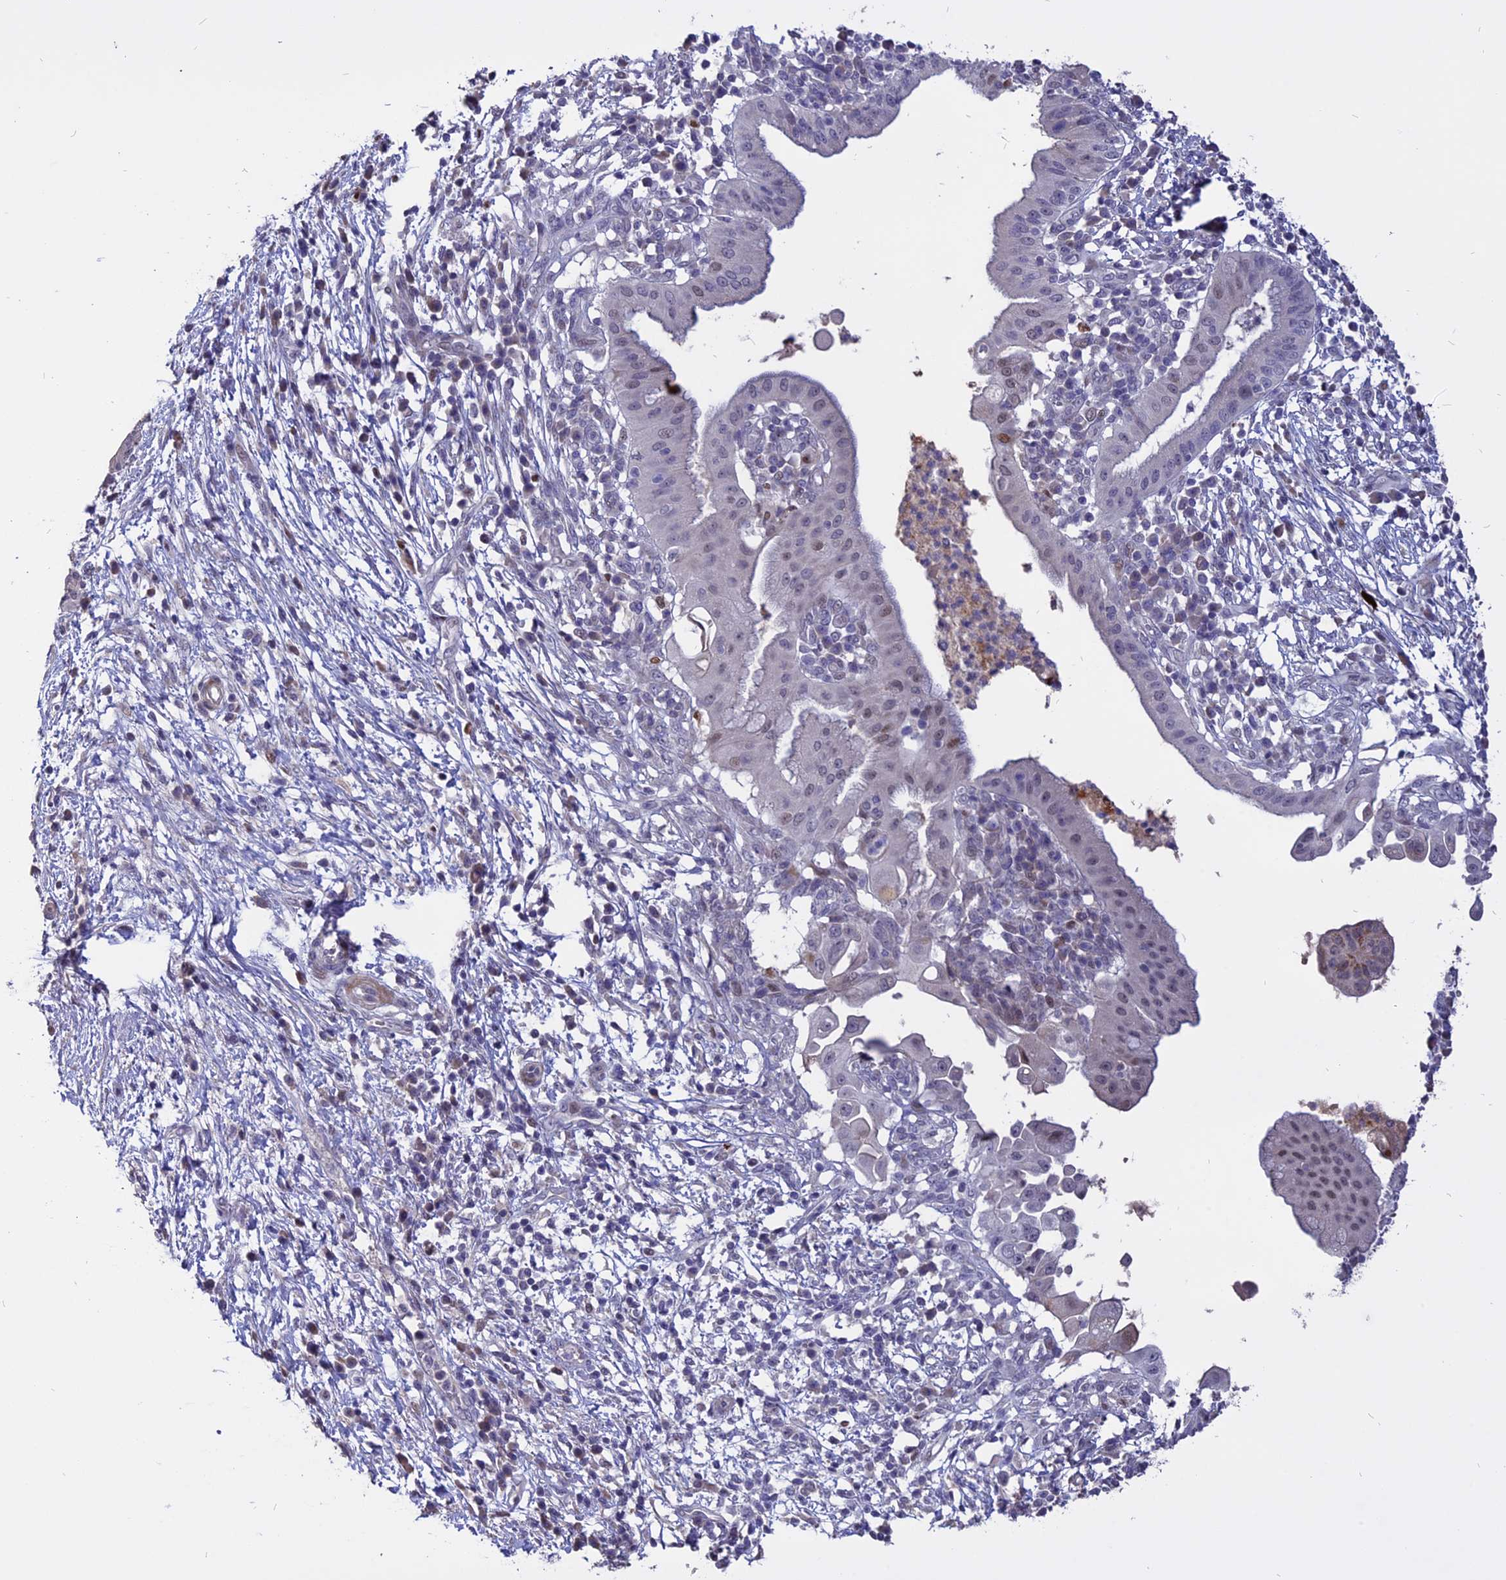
{"staining": {"intensity": "weak", "quantity": "<25%", "location": "nuclear"}, "tissue": "pancreatic cancer", "cell_type": "Tumor cells", "image_type": "cancer", "snomed": [{"axis": "morphology", "description": "Adenocarcinoma, NOS"}, {"axis": "topography", "description": "Pancreas"}], "caption": "Protein analysis of adenocarcinoma (pancreatic) exhibits no significant positivity in tumor cells.", "gene": "TMEM263", "patient": {"sex": "male", "age": 68}}